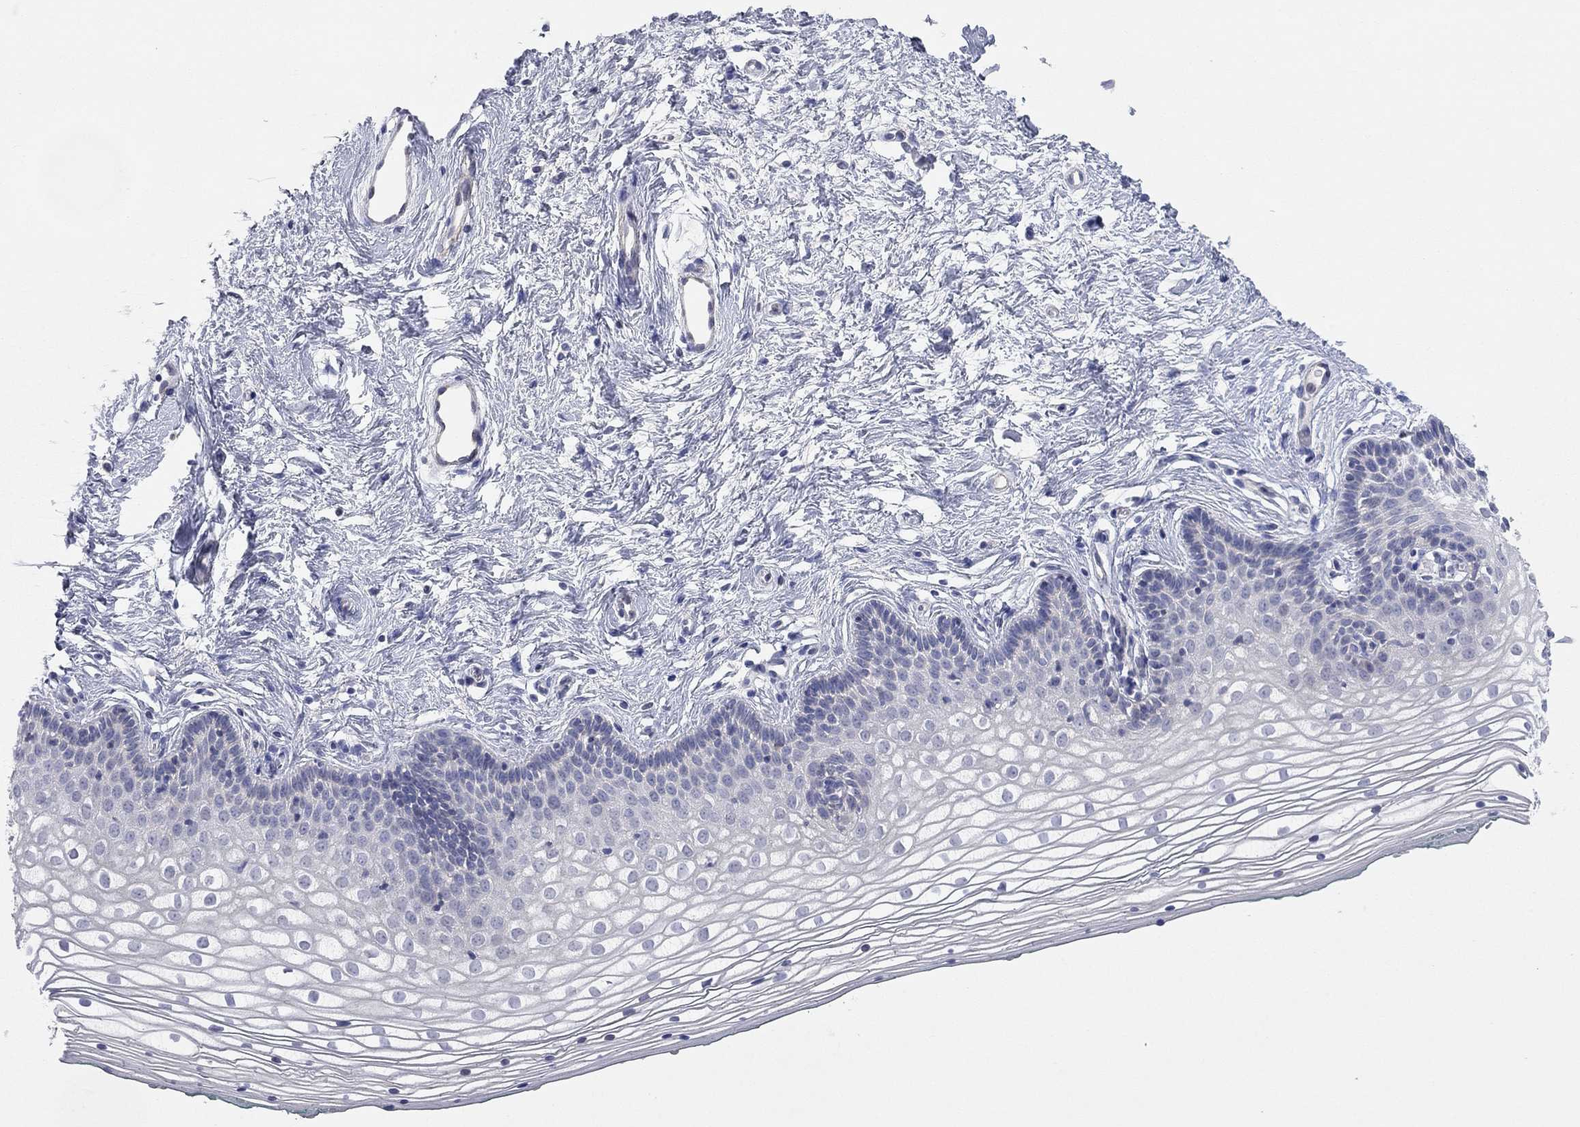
{"staining": {"intensity": "negative", "quantity": "none", "location": "none"}, "tissue": "vagina", "cell_type": "Squamous epithelial cells", "image_type": "normal", "snomed": [{"axis": "morphology", "description": "Normal tissue, NOS"}, {"axis": "topography", "description": "Vagina"}], "caption": "A high-resolution photomicrograph shows immunohistochemistry (IHC) staining of benign vagina, which shows no significant staining in squamous epithelial cells.", "gene": "KCNB1", "patient": {"sex": "female", "age": 36}}